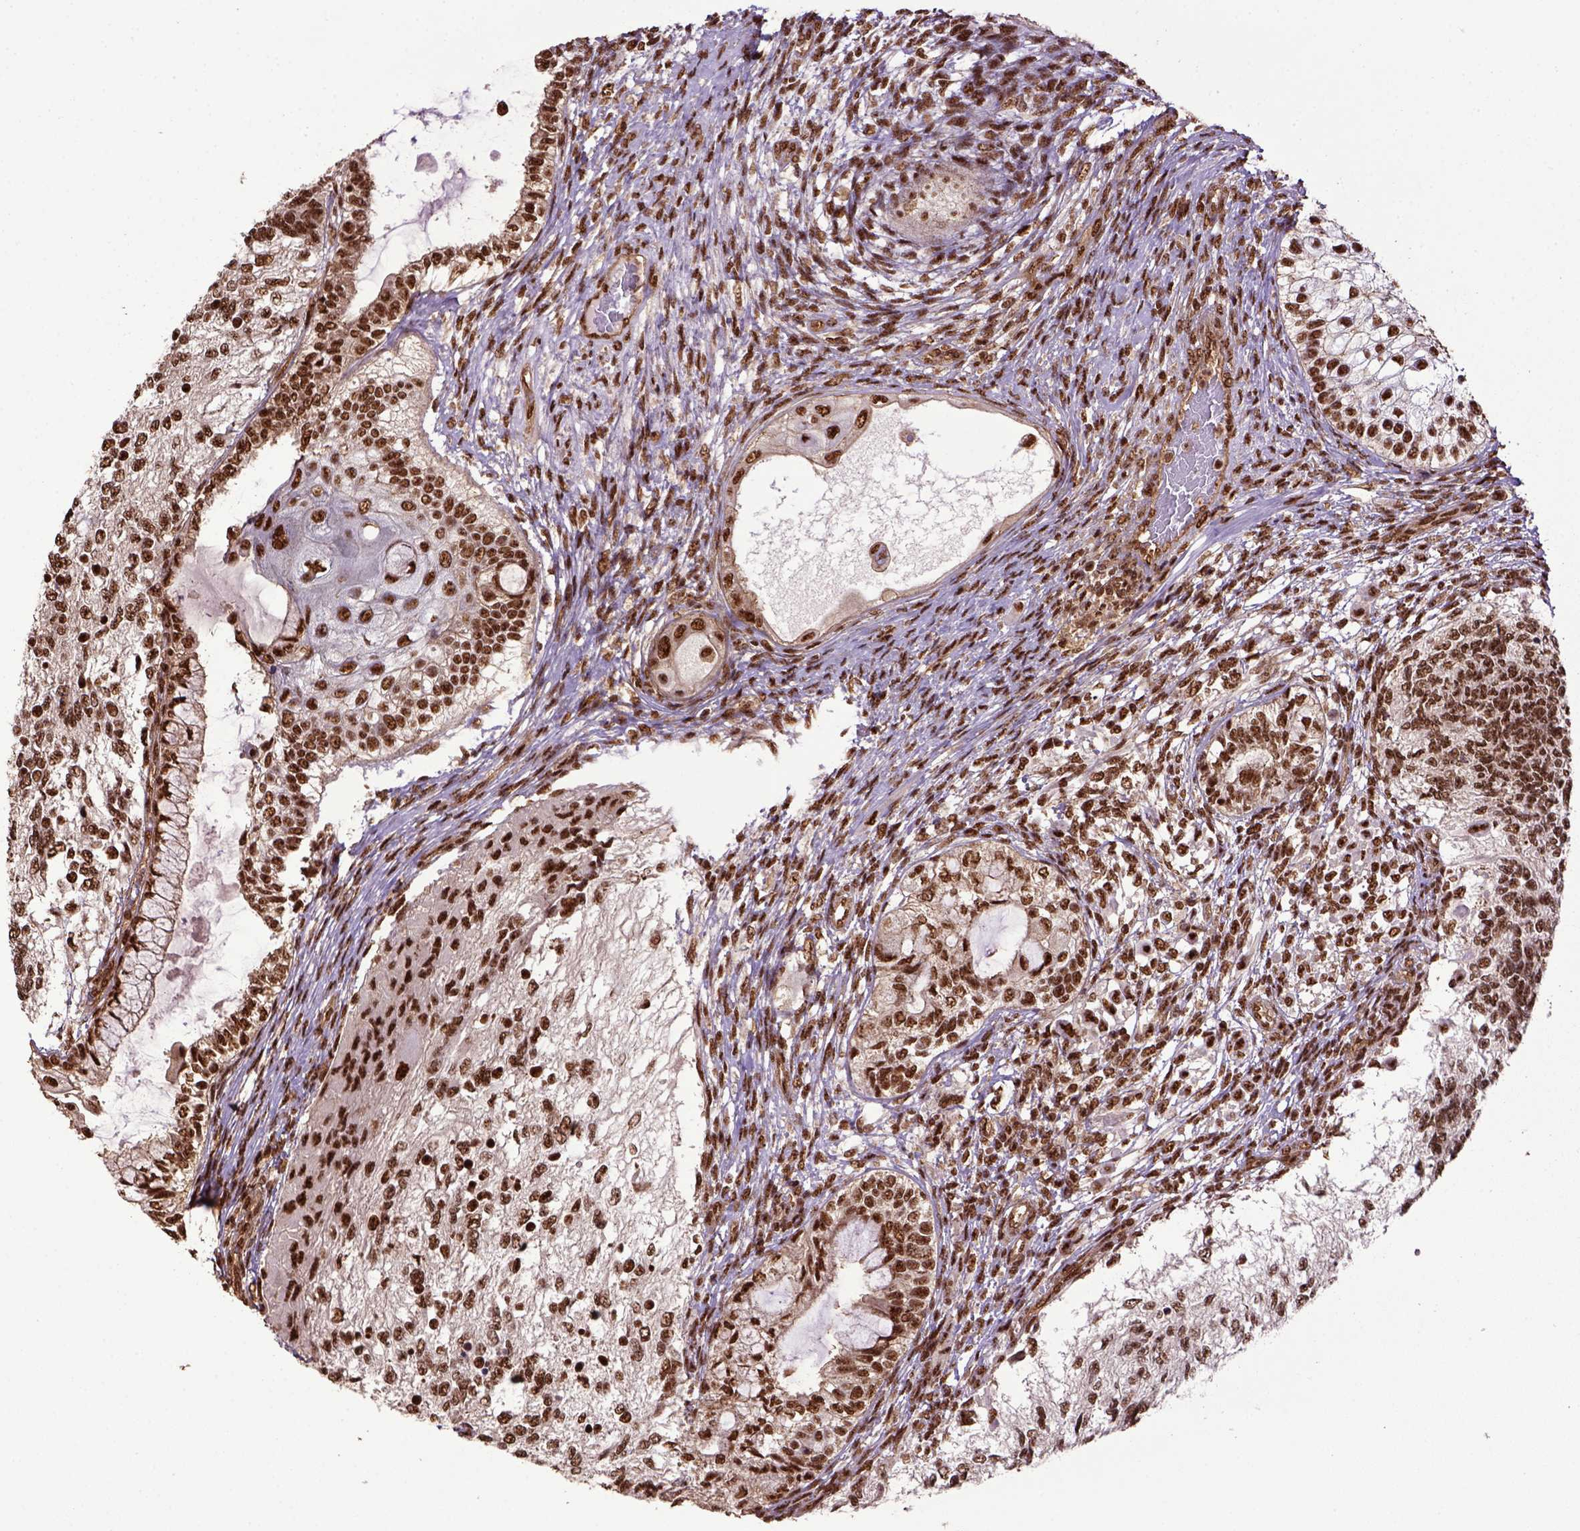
{"staining": {"intensity": "strong", "quantity": ">75%", "location": "nuclear"}, "tissue": "testis cancer", "cell_type": "Tumor cells", "image_type": "cancer", "snomed": [{"axis": "morphology", "description": "Seminoma, NOS"}, {"axis": "morphology", "description": "Carcinoma, Embryonal, NOS"}, {"axis": "topography", "description": "Testis"}], "caption": "A high amount of strong nuclear staining is appreciated in approximately >75% of tumor cells in embryonal carcinoma (testis) tissue. The staining was performed using DAB, with brown indicating positive protein expression. Nuclei are stained blue with hematoxylin.", "gene": "PPIG", "patient": {"sex": "male", "age": 41}}